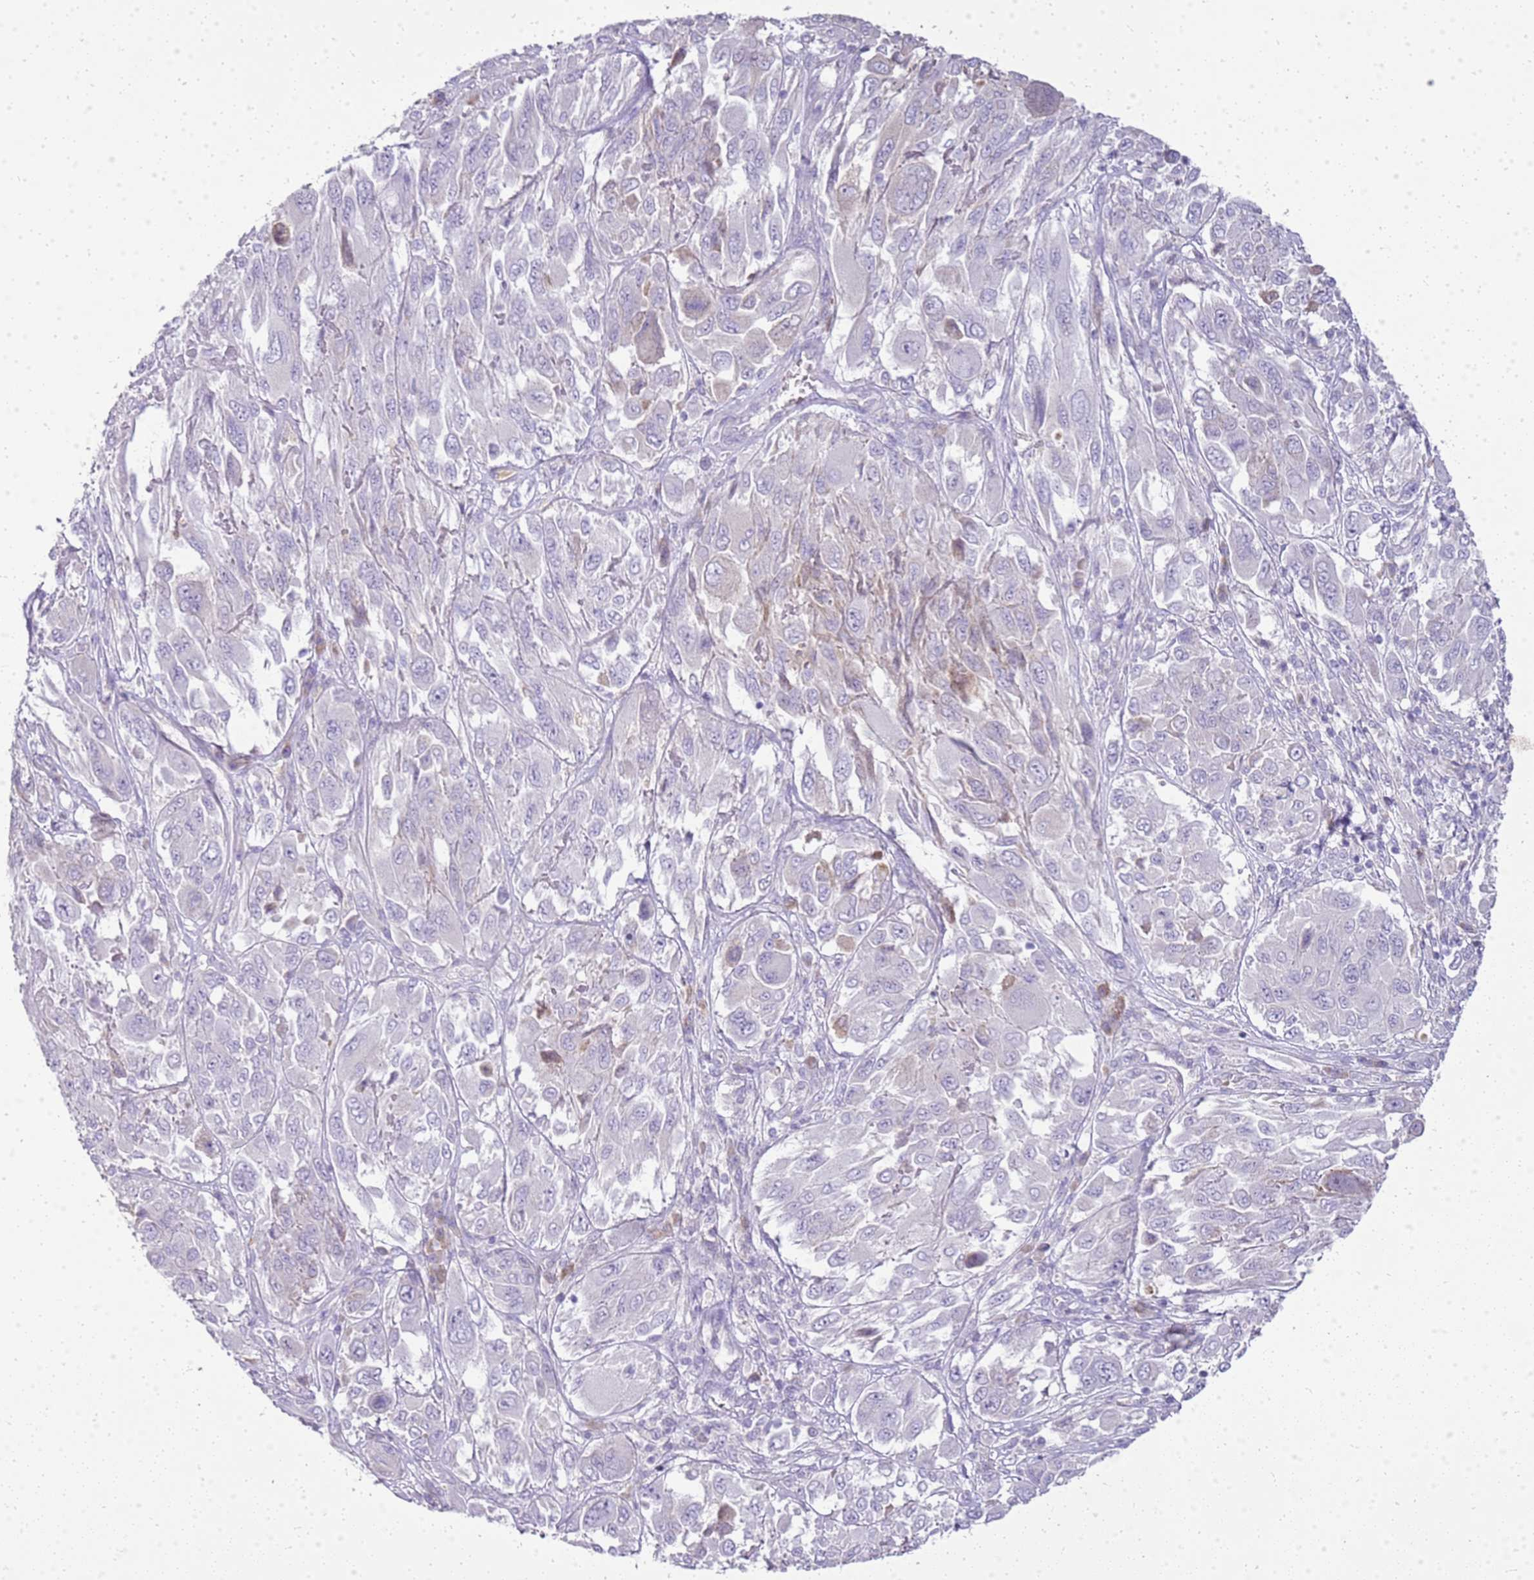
{"staining": {"intensity": "negative", "quantity": "none", "location": "none"}, "tissue": "melanoma", "cell_type": "Tumor cells", "image_type": "cancer", "snomed": [{"axis": "morphology", "description": "Malignant melanoma, NOS"}, {"axis": "topography", "description": "Skin"}], "caption": "IHC of human melanoma shows no positivity in tumor cells.", "gene": "FABP2", "patient": {"sex": "female", "age": 91}}